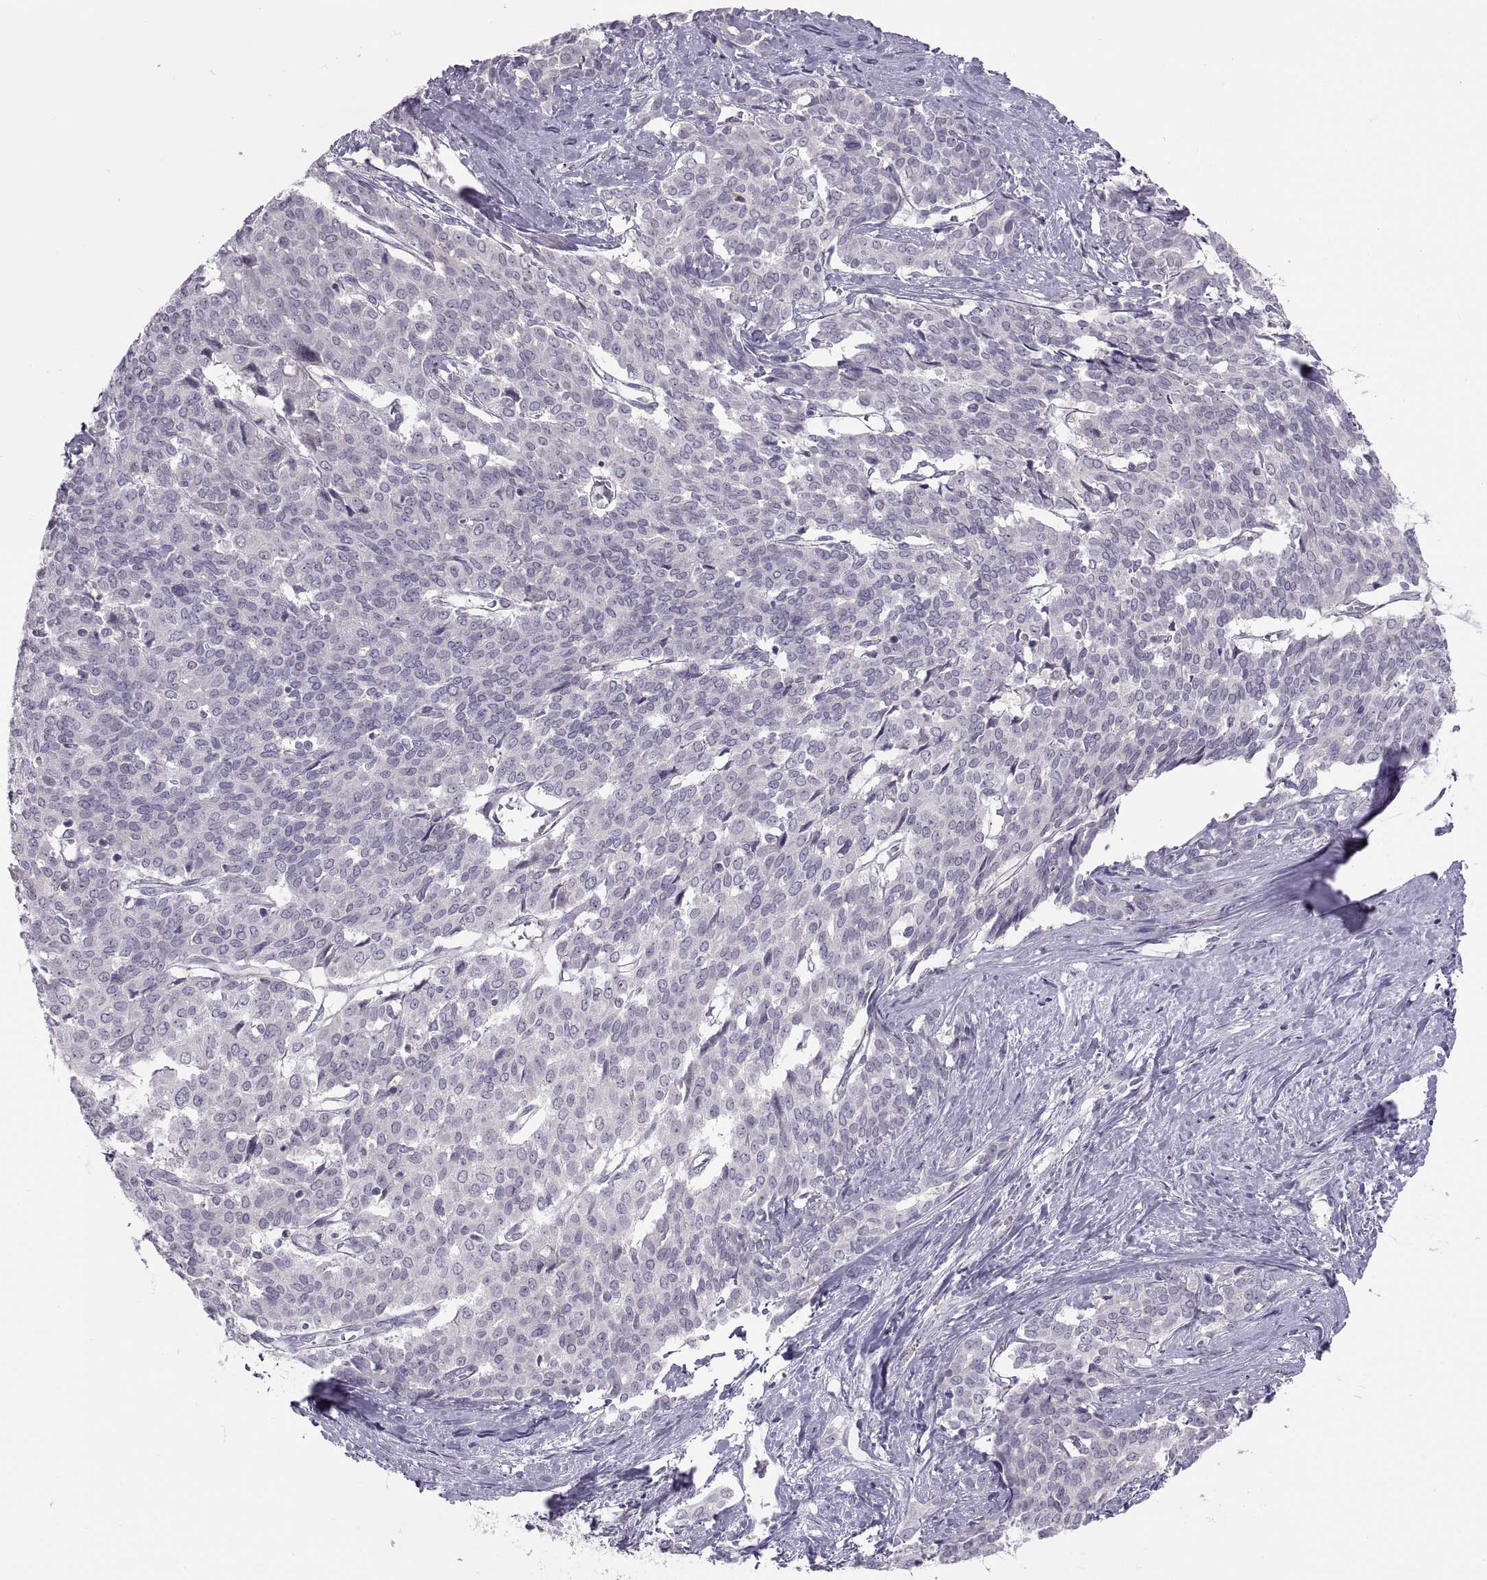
{"staining": {"intensity": "negative", "quantity": "none", "location": "none"}, "tissue": "liver cancer", "cell_type": "Tumor cells", "image_type": "cancer", "snomed": [{"axis": "morphology", "description": "Cholangiocarcinoma"}, {"axis": "topography", "description": "Liver"}], "caption": "IHC micrograph of human liver cancer stained for a protein (brown), which displays no expression in tumor cells. (Brightfield microscopy of DAB (3,3'-diaminobenzidine) immunohistochemistry at high magnification).", "gene": "TTC21A", "patient": {"sex": "female", "age": 47}}